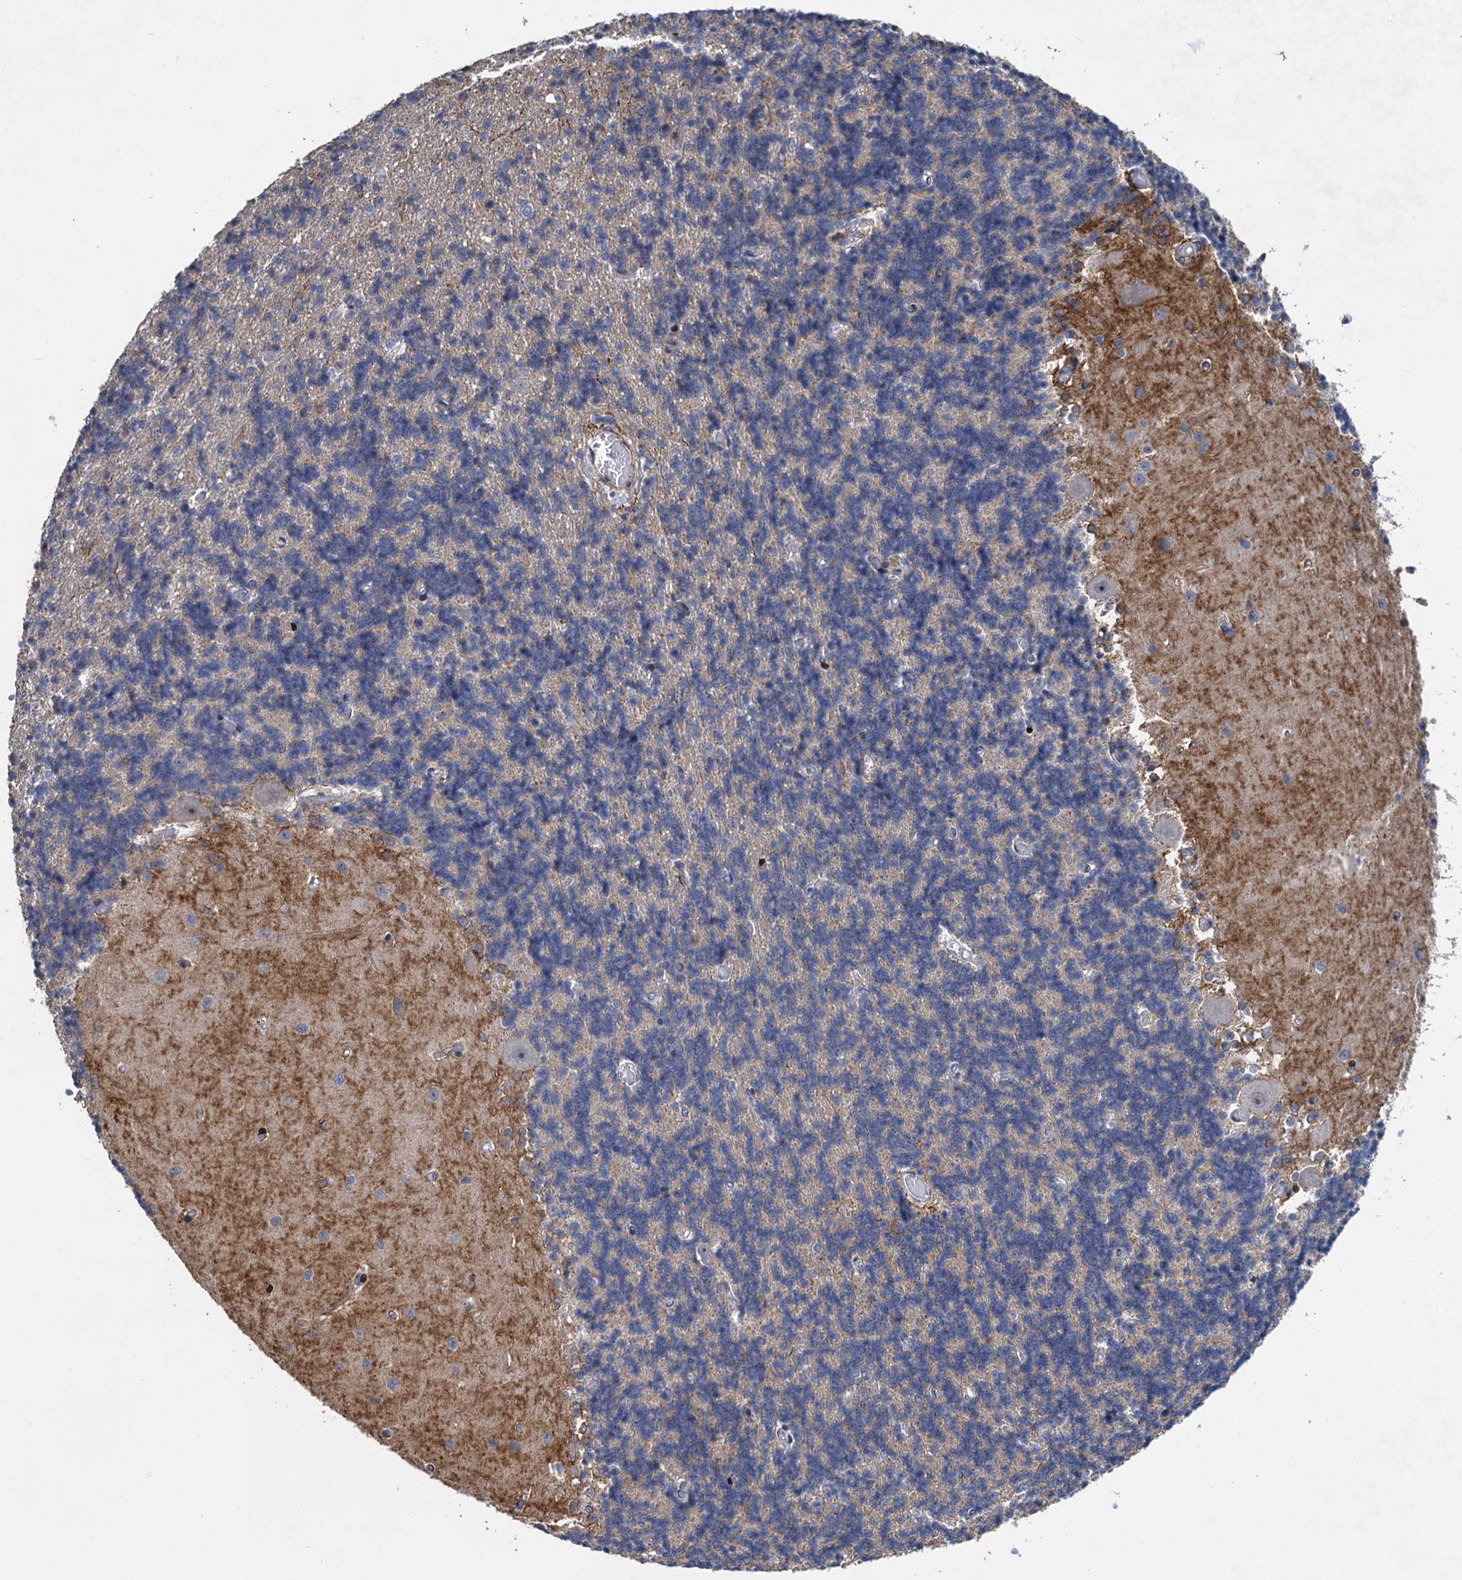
{"staining": {"intensity": "negative", "quantity": "none", "location": "none"}, "tissue": "cerebellum", "cell_type": "Cells in granular layer", "image_type": "normal", "snomed": [{"axis": "morphology", "description": "Normal tissue, NOS"}, {"axis": "topography", "description": "Cerebellum"}], "caption": "Human cerebellum stained for a protein using immunohistochemistry exhibits no positivity in cells in granular layer.", "gene": "ESYT3", "patient": {"sex": "male", "age": 37}}